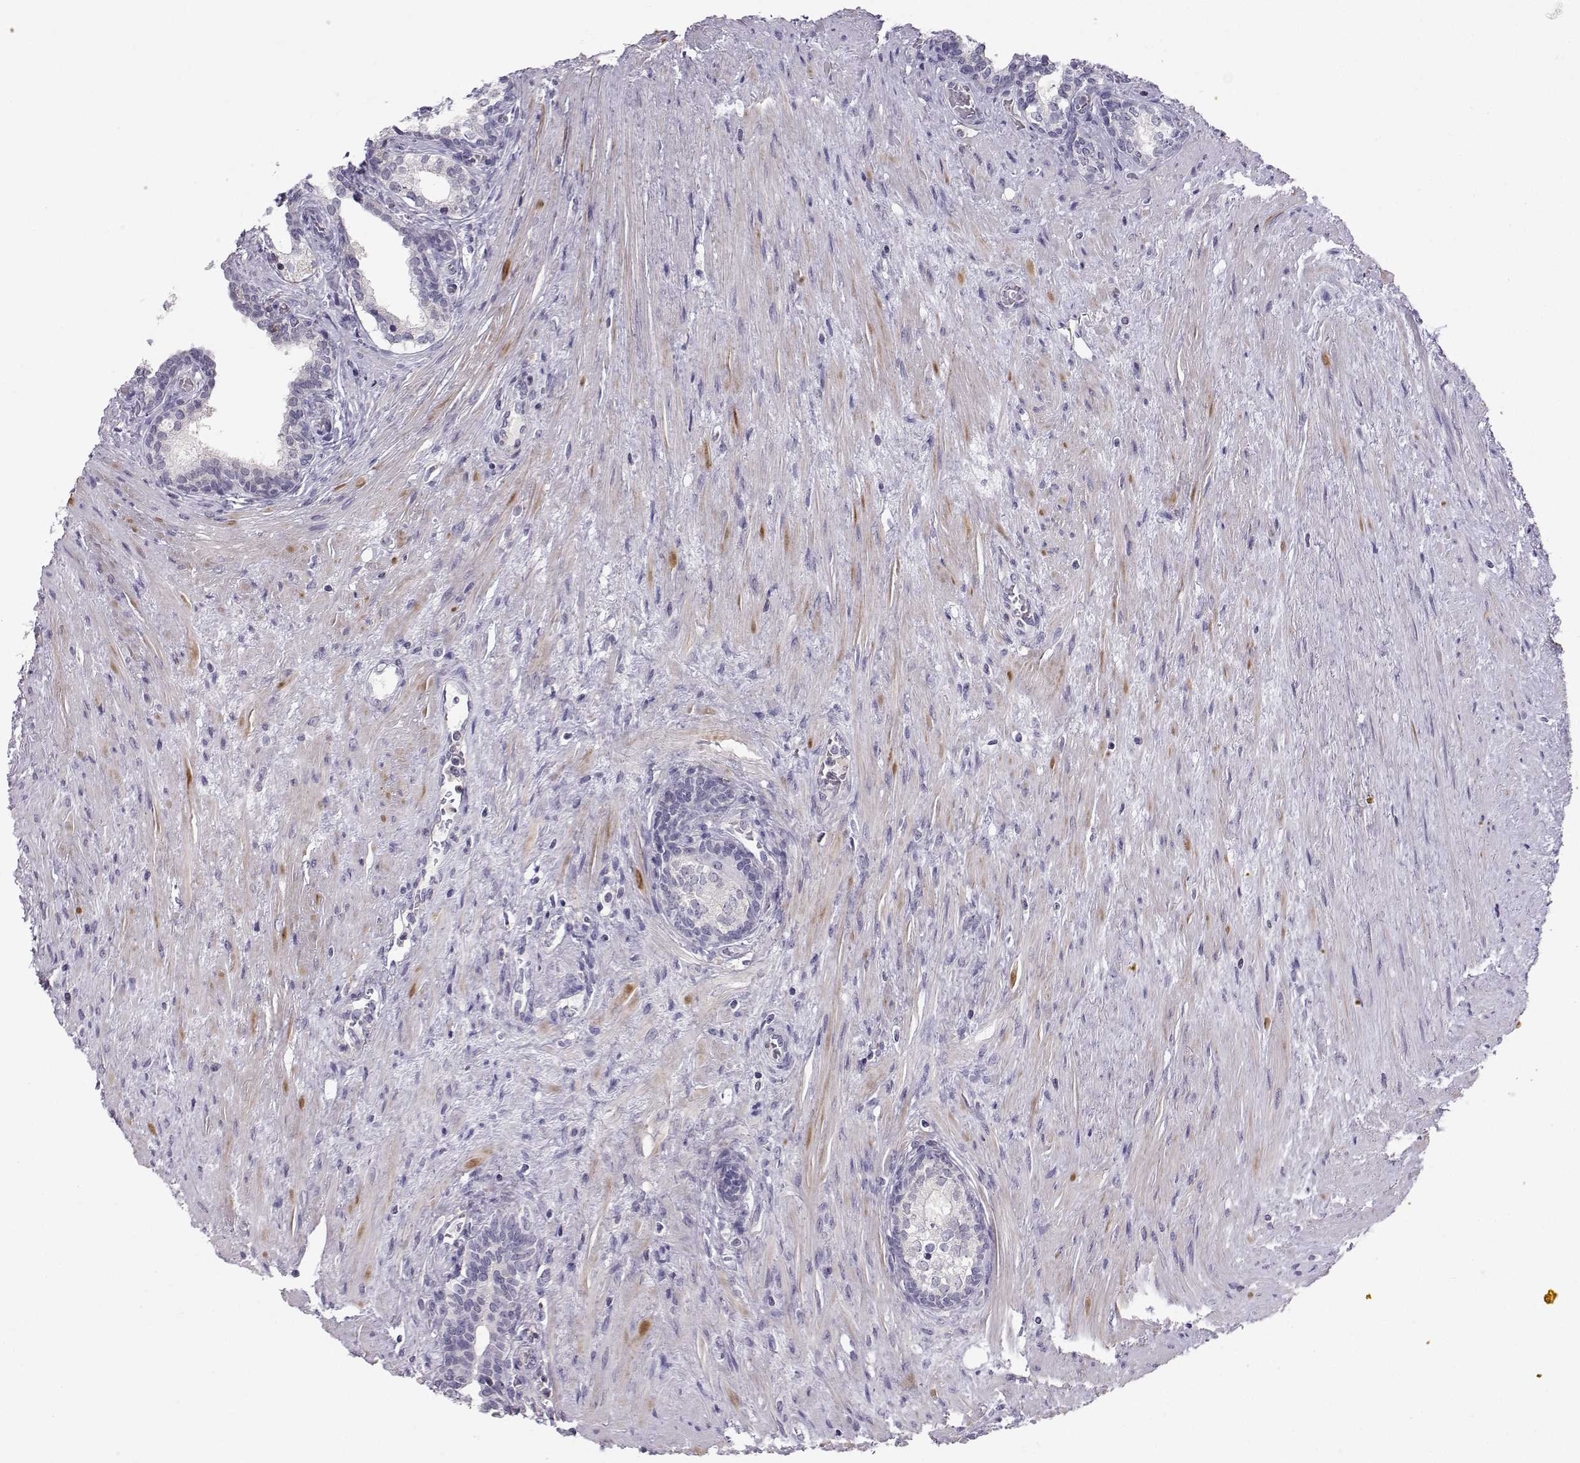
{"staining": {"intensity": "negative", "quantity": "none", "location": "none"}, "tissue": "prostate cancer", "cell_type": "Tumor cells", "image_type": "cancer", "snomed": [{"axis": "morphology", "description": "Adenocarcinoma, NOS"}, {"axis": "morphology", "description": "Adenocarcinoma, High grade"}, {"axis": "topography", "description": "Prostate"}], "caption": "Micrograph shows no significant protein positivity in tumor cells of prostate adenocarcinoma. Brightfield microscopy of IHC stained with DAB (brown) and hematoxylin (blue), captured at high magnification.", "gene": "MROH7", "patient": {"sex": "male", "age": 61}}